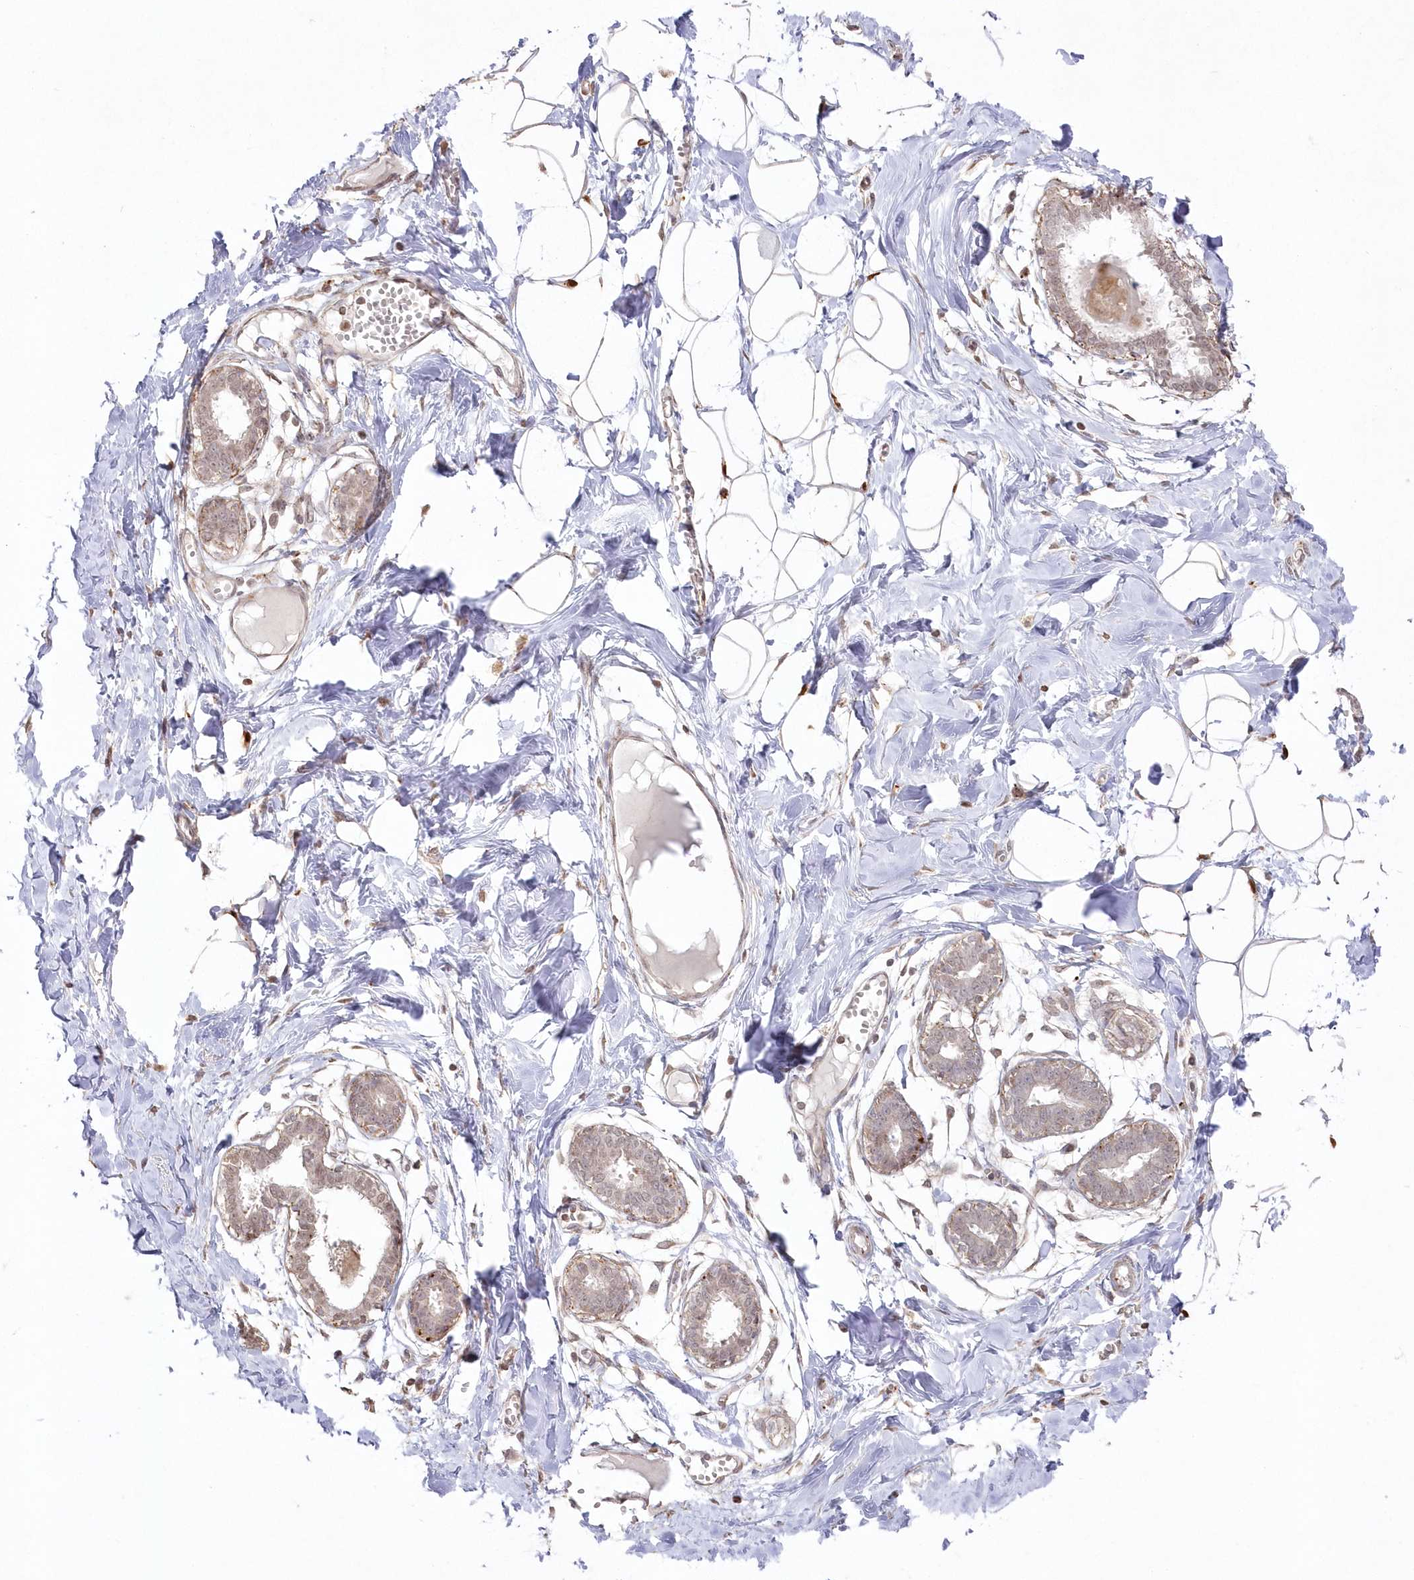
{"staining": {"intensity": "strong", "quantity": ">75%", "location": "cytoplasmic/membranous,nuclear"}, "tissue": "breast", "cell_type": "Adipocytes", "image_type": "normal", "snomed": [{"axis": "morphology", "description": "Normal tissue, NOS"}, {"axis": "topography", "description": "Breast"}], "caption": "Brown immunohistochemical staining in unremarkable breast exhibits strong cytoplasmic/membranous,nuclear expression in approximately >75% of adipocytes. (Stains: DAB (3,3'-diaminobenzidine) in brown, nuclei in blue, Microscopy: brightfield microscopy at high magnification).", "gene": "ARSB", "patient": {"sex": "female", "age": 27}}